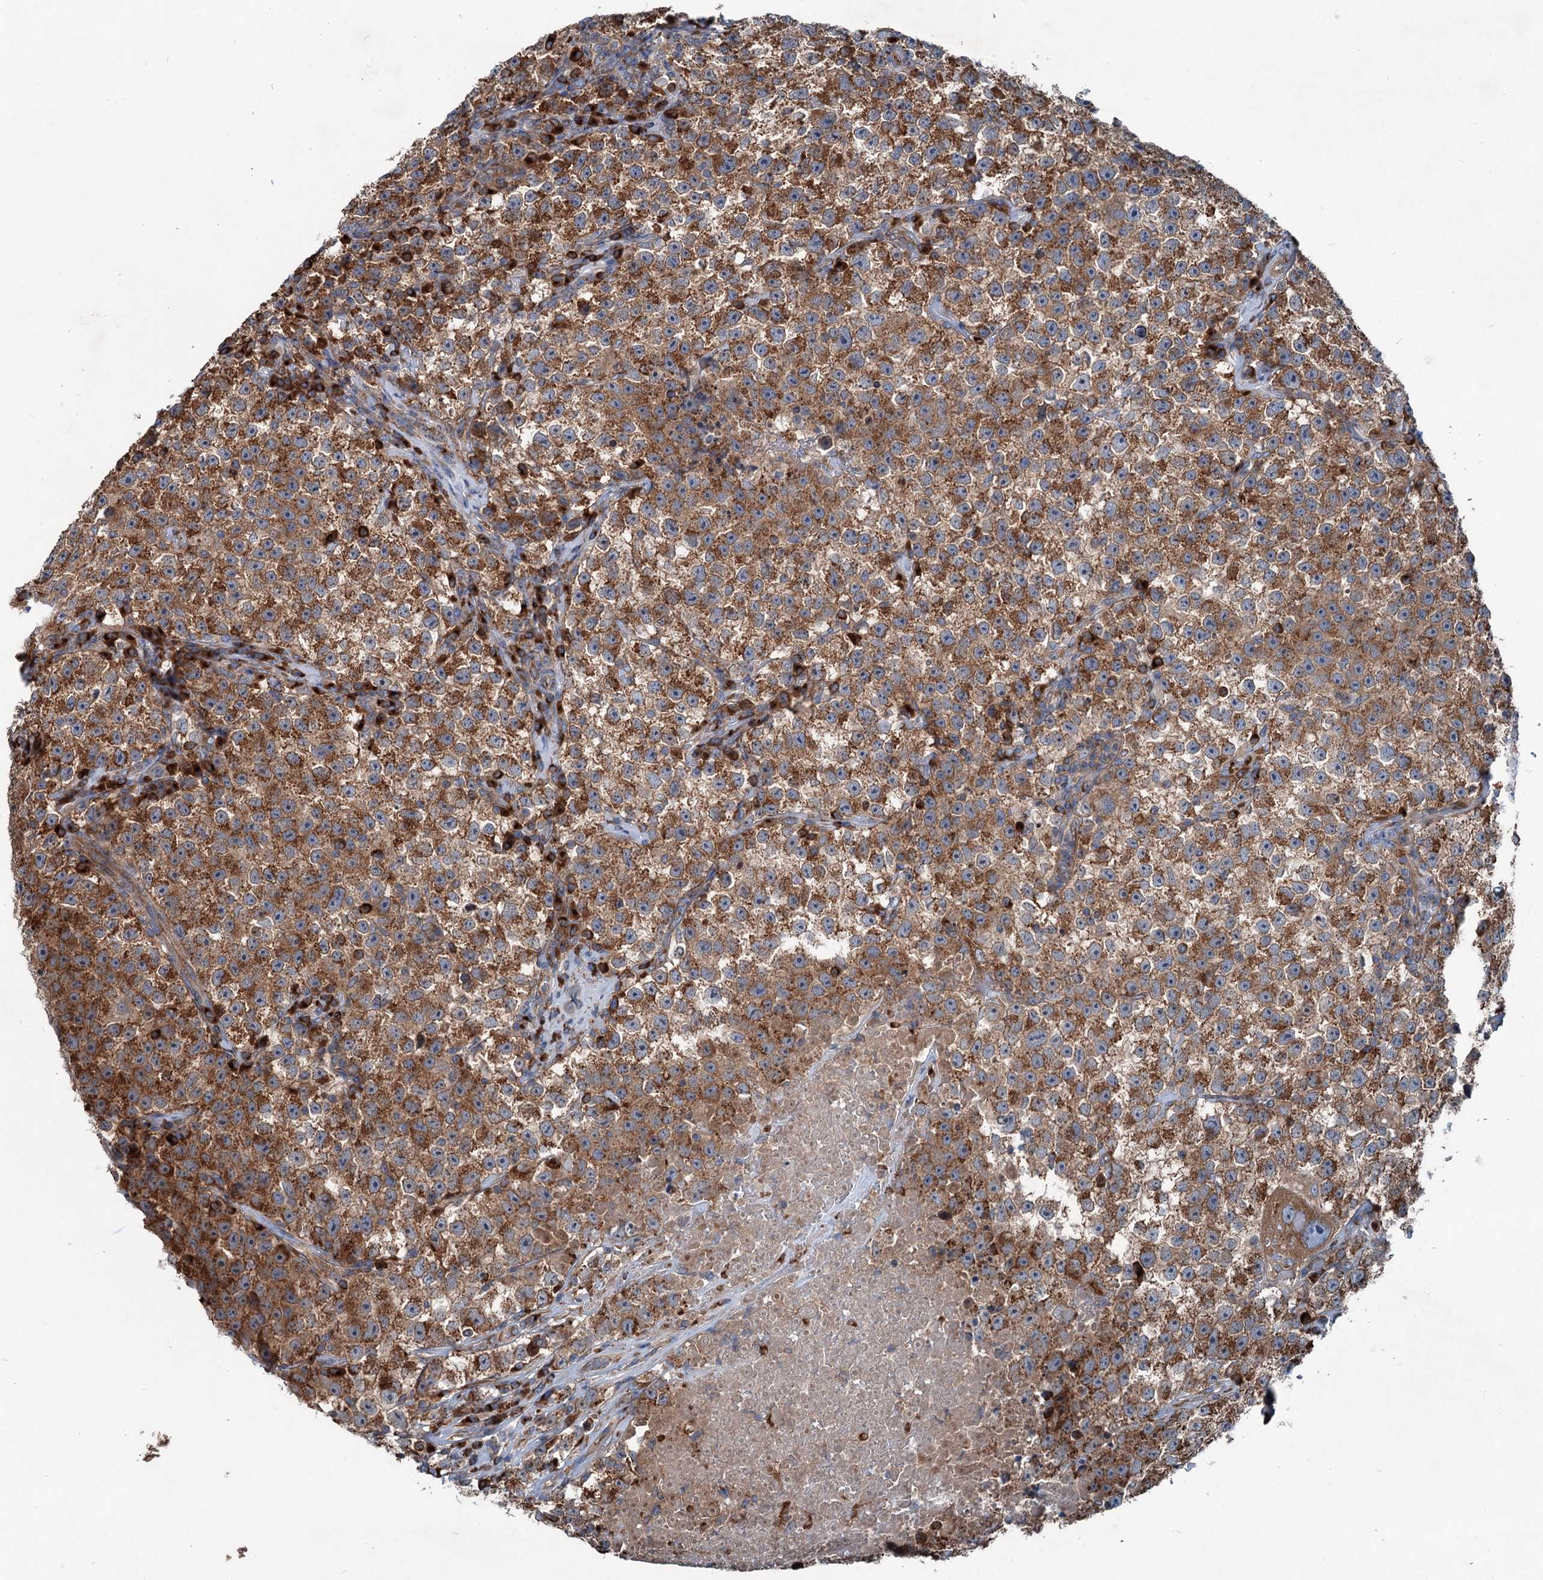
{"staining": {"intensity": "moderate", "quantity": ">75%", "location": "cytoplasmic/membranous"}, "tissue": "testis cancer", "cell_type": "Tumor cells", "image_type": "cancer", "snomed": [{"axis": "morphology", "description": "Seminoma, NOS"}, {"axis": "topography", "description": "Testis"}], "caption": "Human testis cancer (seminoma) stained with a brown dye demonstrates moderate cytoplasmic/membranous positive expression in approximately >75% of tumor cells.", "gene": "CALCOCO1", "patient": {"sex": "male", "age": 22}}